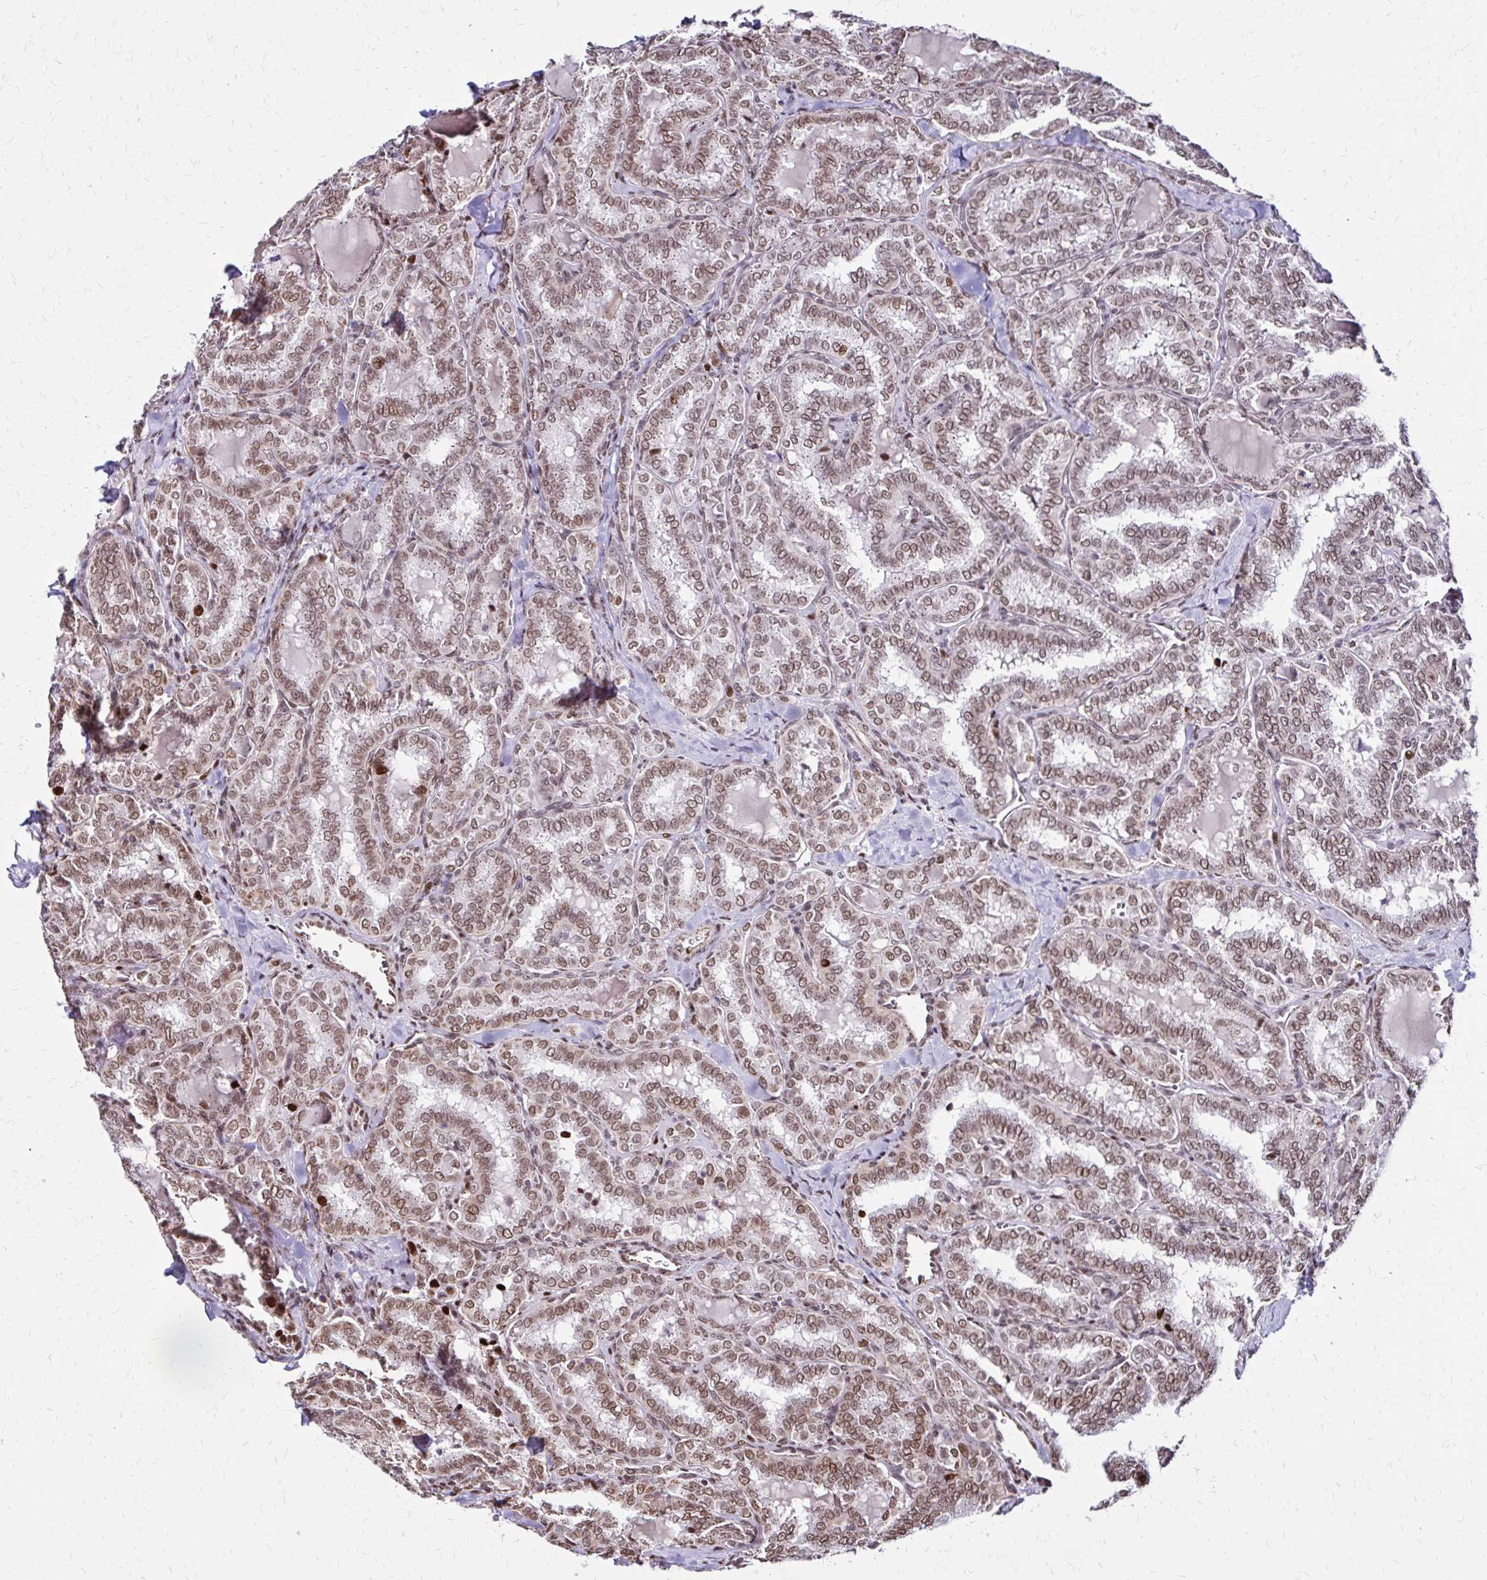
{"staining": {"intensity": "moderate", "quantity": ">75%", "location": "nuclear"}, "tissue": "thyroid cancer", "cell_type": "Tumor cells", "image_type": "cancer", "snomed": [{"axis": "morphology", "description": "Papillary adenocarcinoma, NOS"}, {"axis": "topography", "description": "Thyroid gland"}], "caption": "This micrograph reveals immunohistochemistry (IHC) staining of human thyroid cancer, with medium moderate nuclear expression in about >75% of tumor cells.", "gene": "TOB1", "patient": {"sex": "female", "age": 30}}